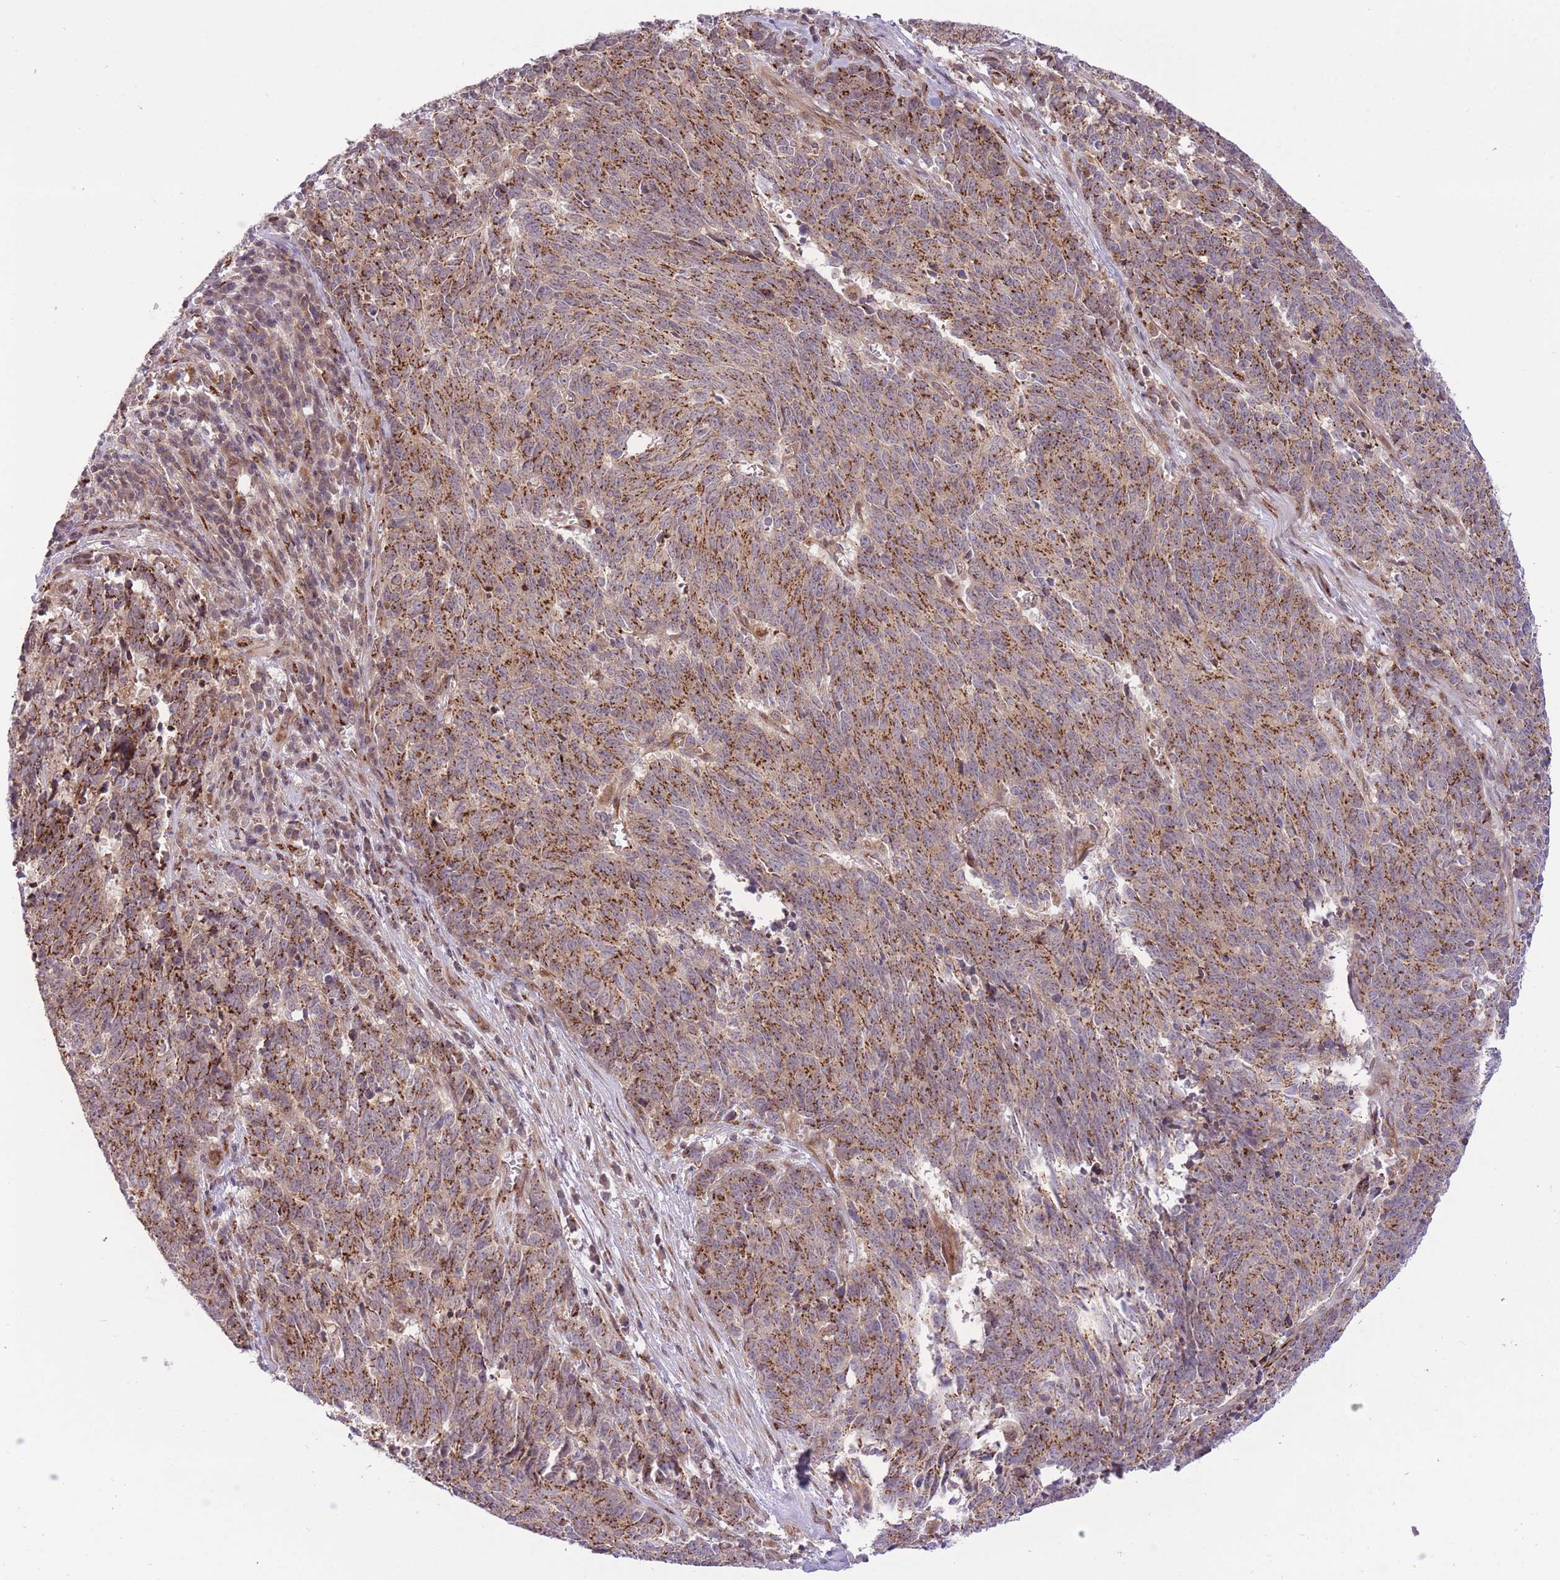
{"staining": {"intensity": "moderate", "quantity": ">75%", "location": "cytoplasmic/membranous"}, "tissue": "cervical cancer", "cell_type": "Tumor cells", "image_type": "cancer", "snomed": [{"axis": "morphology", "description": "Squamous cell carcinoma, NOS"}, {"axis": "topography", "description": "Cervix"}], "caption": "A histopathology image showing moderate cytoplasmic/membranous expression in about >75% of tumor cells in cervical cancer, as visualized by brown immunohistochemical staining.", "gene": "ZBED5", "patient": {"sex": "female", "age": 29}}